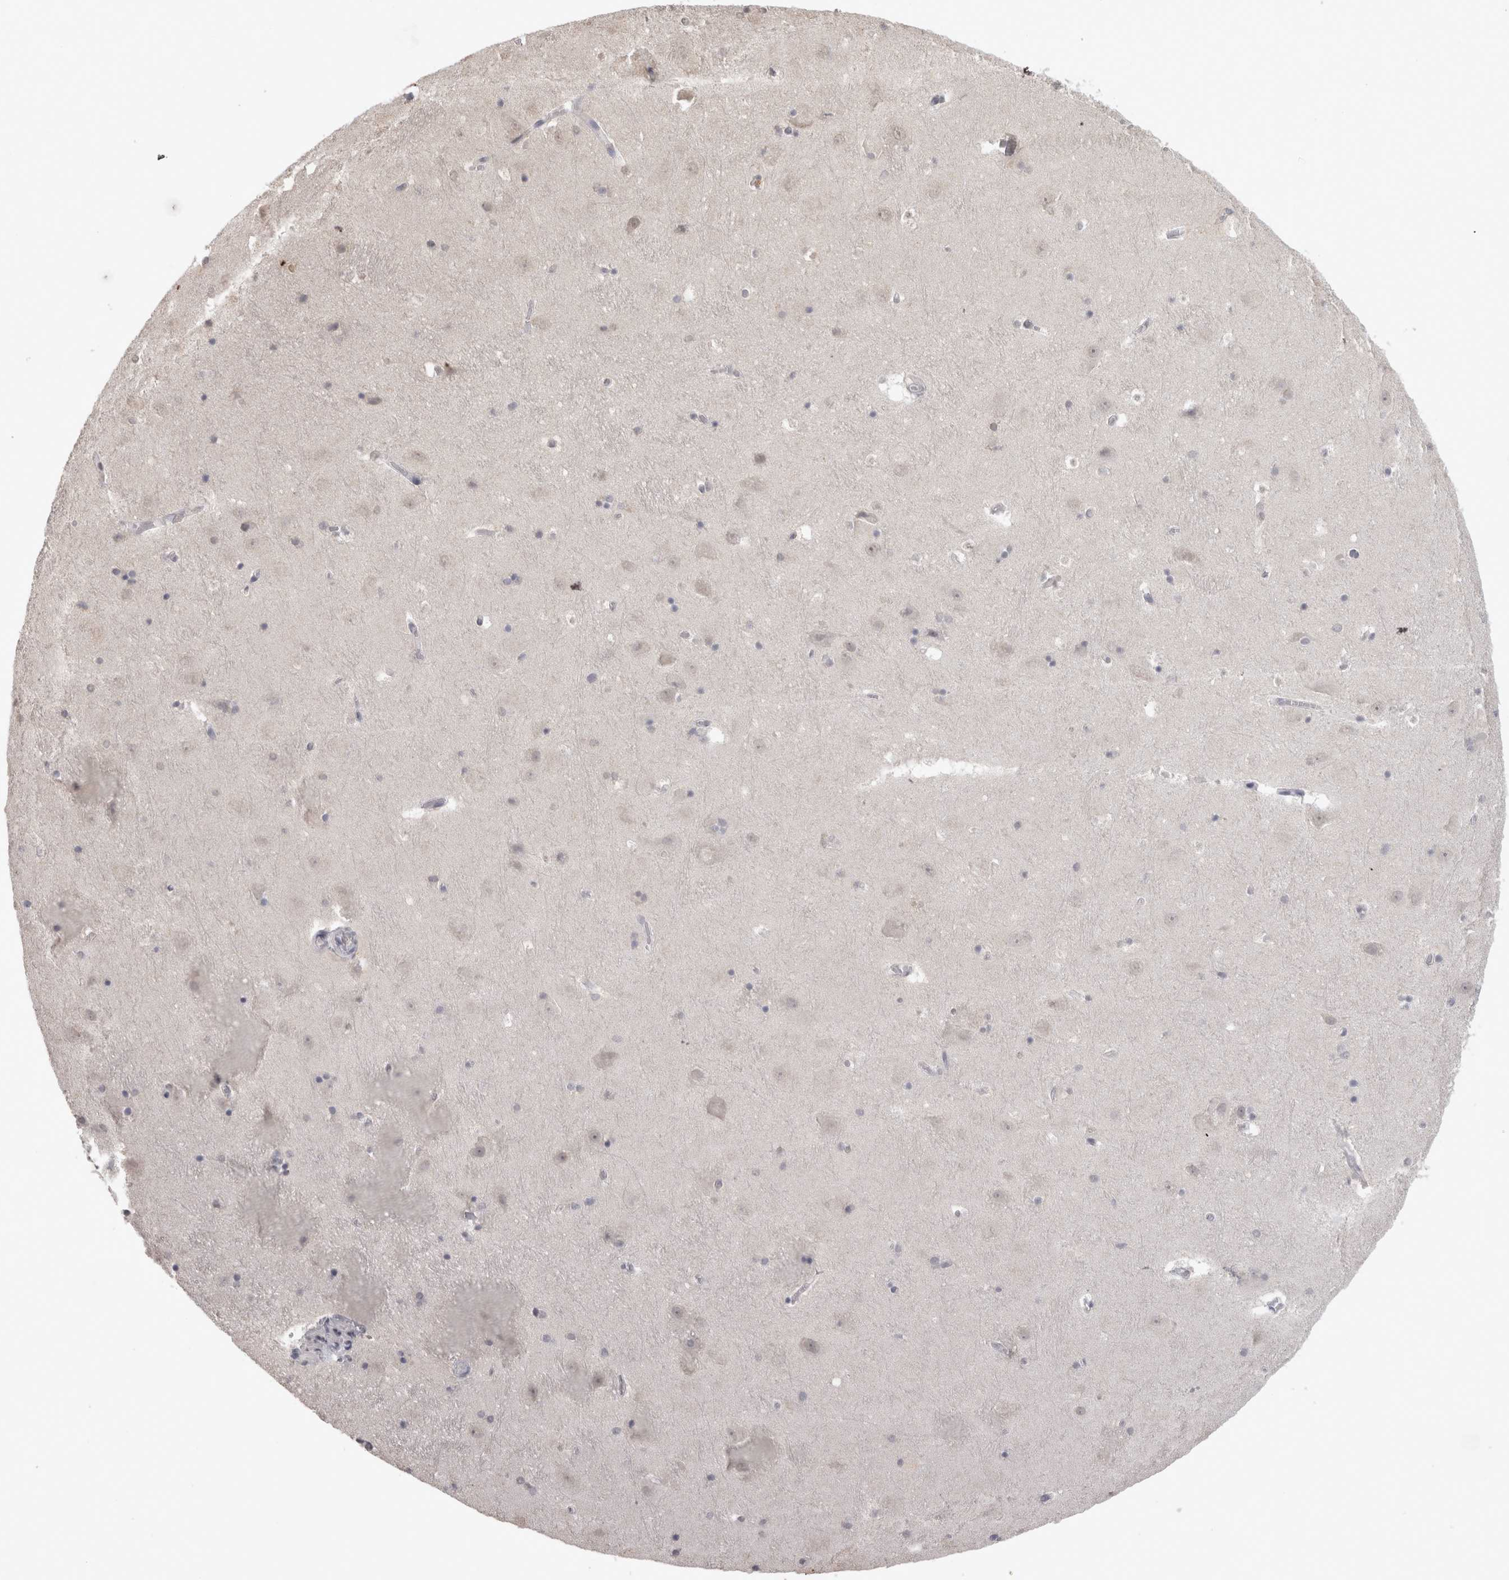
{"staining": {"intensity": "negative", "quantity": "none", "location": "none"}, "tissue": "hippocampus", "cell_type": "Glial cells", "image_type": "normal", "snomed": [{"axis": "morphology", "description": "Normal tissue, NOS"}, {"axis": "topography", "description": "Hippocampus"}], "caption": "A histopathology image of hippocampus stained for a protein shows no brown staining in glial cells.", "gene": "LAX1", "patient": {"sex": "male", "age": 45}}